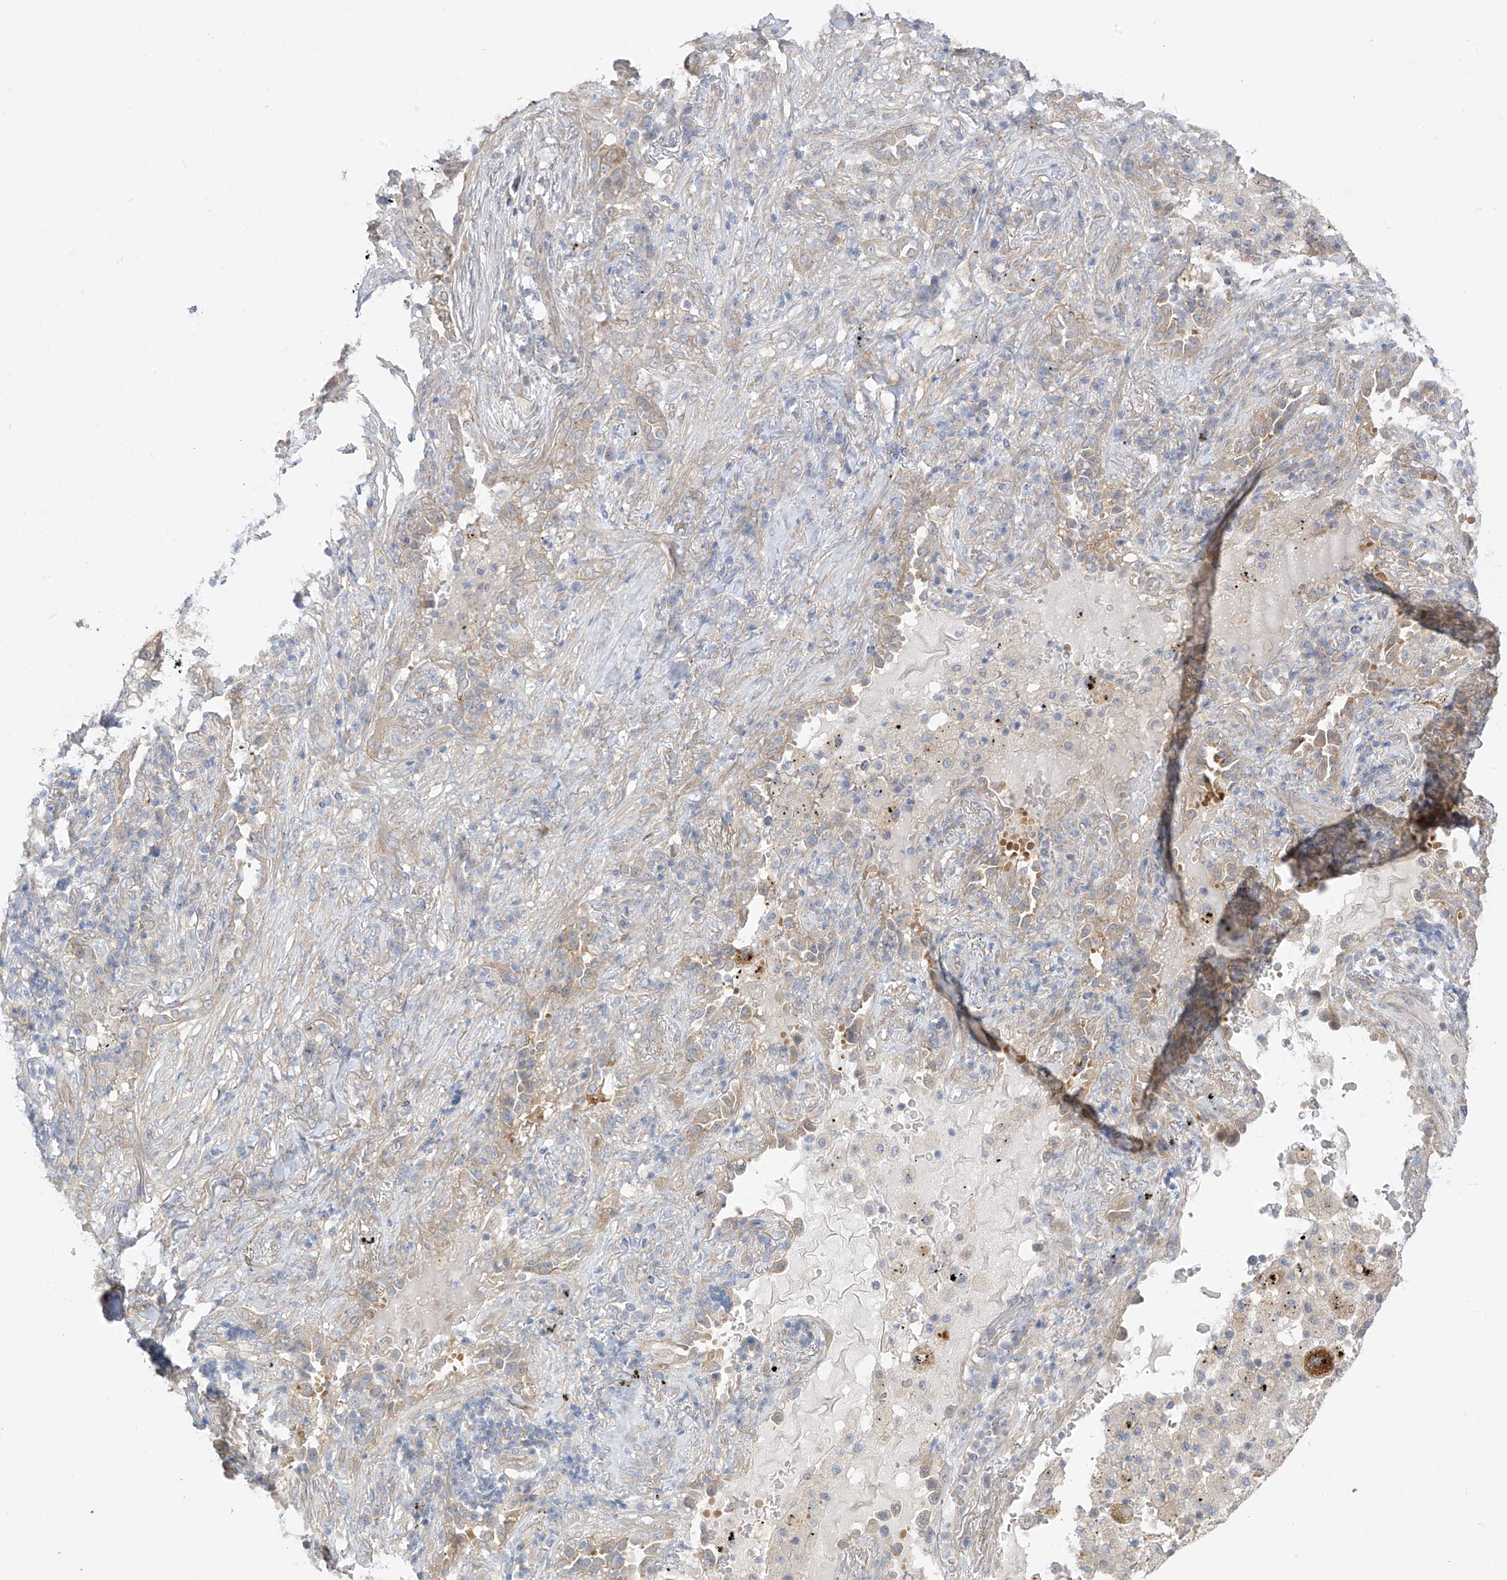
{"staining": {"intensity": "weak", "quantity": "25%-75%", "location": "cytoplasmic/membranous"}, "tissue": "lung cancer", "cell_type": "Tumor cells", "image_type": "cancer", "snomed": [{"axis": "morphology", "description": "Squamous cell carcinoma, NOS"}, {"axis": "topography", "description": "Lung"}], "caption": "Immunohistochemical staining of human squamous cell carcinoma (lung) shows weak cytoplasmic/membranous protein staining in approximately 25%-75% of tumor cells.", "gene": "EIPR1", "patient": {"sex": "female", "age": 63}}